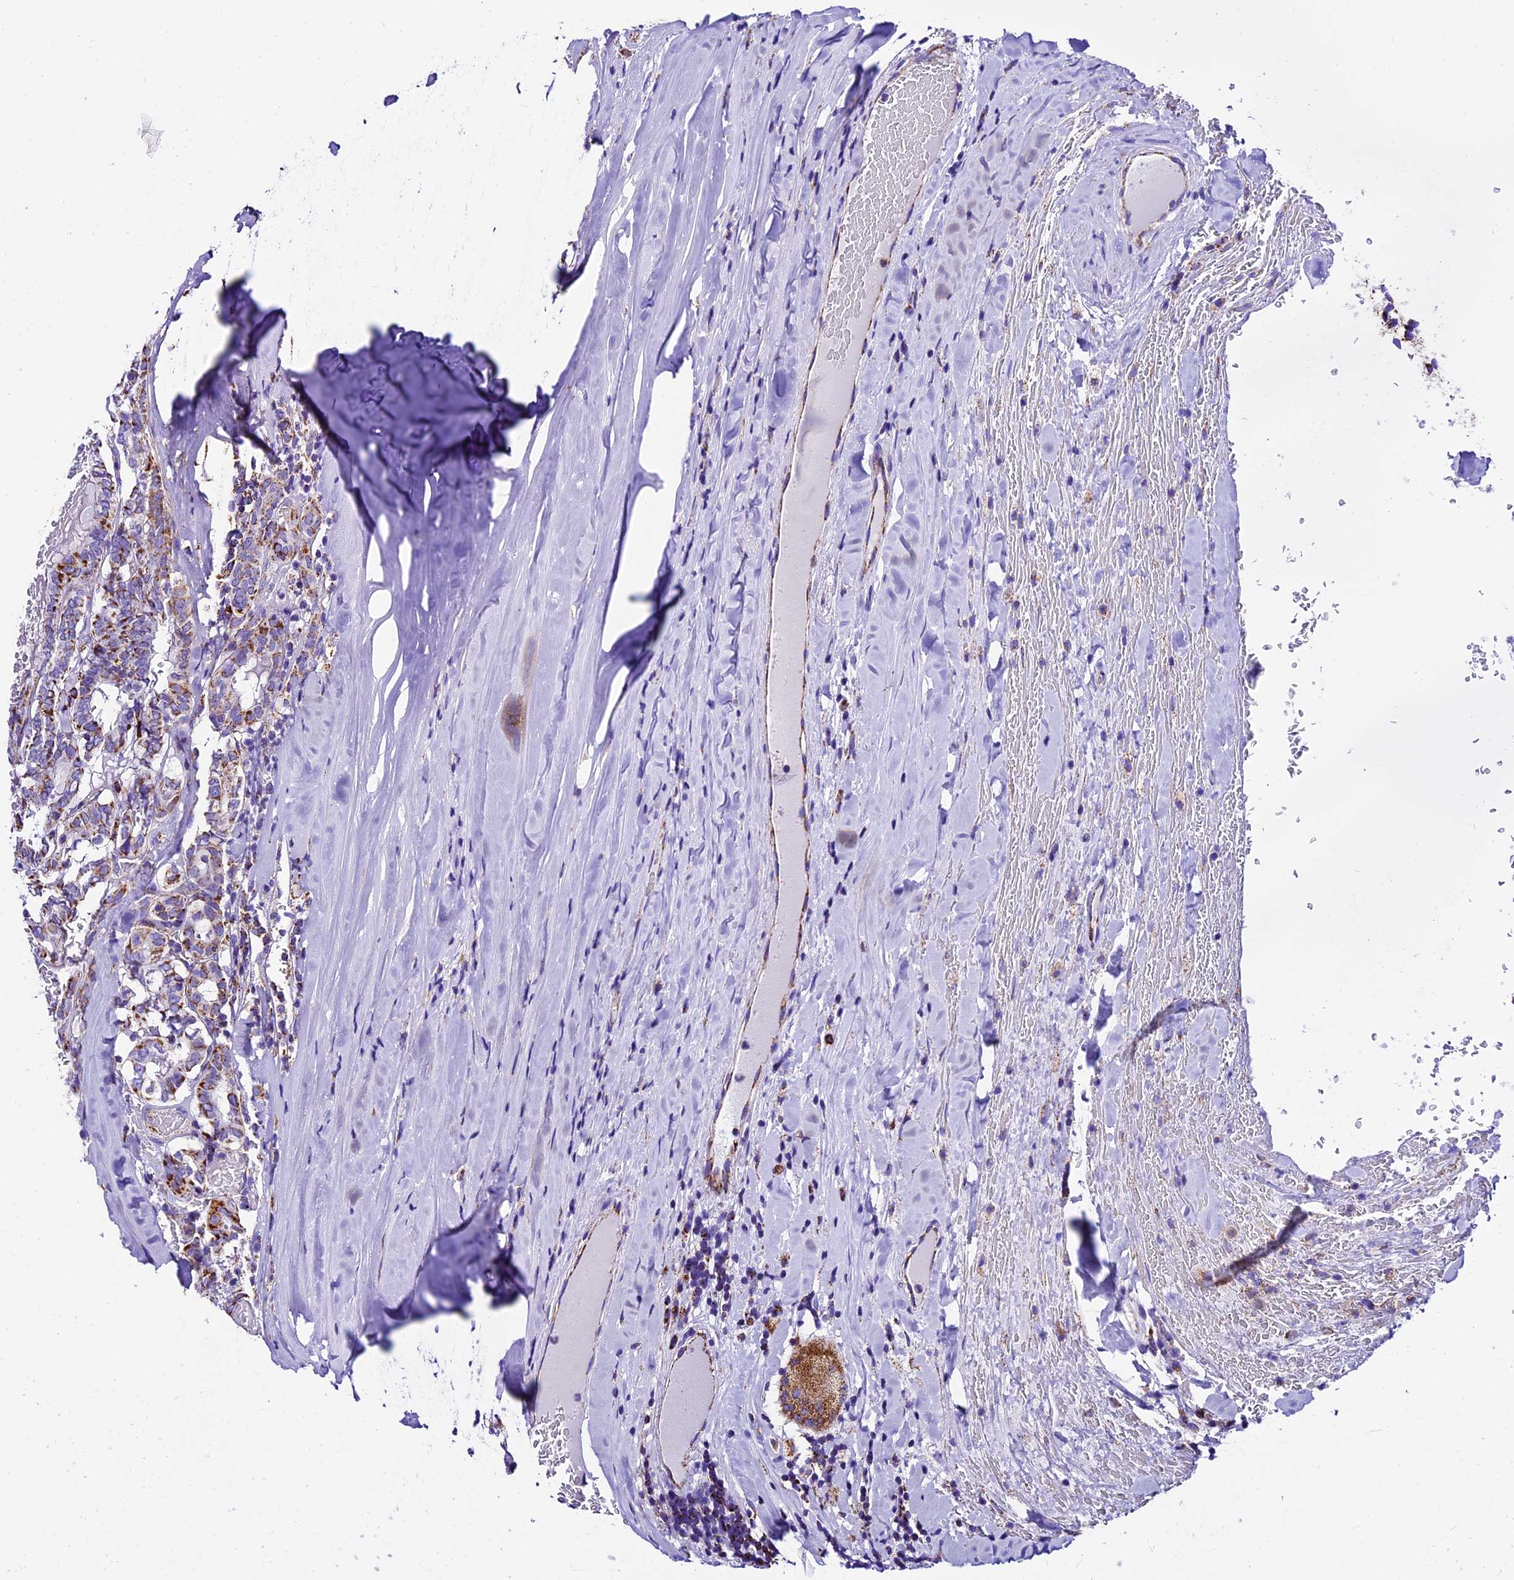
{"staining": {"intensity": "strong", "quantity": "25%-75%", "location": "cytoplasmic/membranous"}, "tissue": "thyroid cancer", "cell_type": "Tumor cells", "image_type": "cancer", "snomed": [{"axis": "morphology", "description": "Papillary adenocarcinoma, NOS"}, {"axis": "topography", "description": "Thyroid gland"}], "caption": "The image shows staining of papillary adenocarcinoma (thyroid), revealing strong cytoplasmic/membranous protein expression (brown color) within tumor cells.", "gene": "DCAF5", "patient": {"sex": "female", "age": 72}}